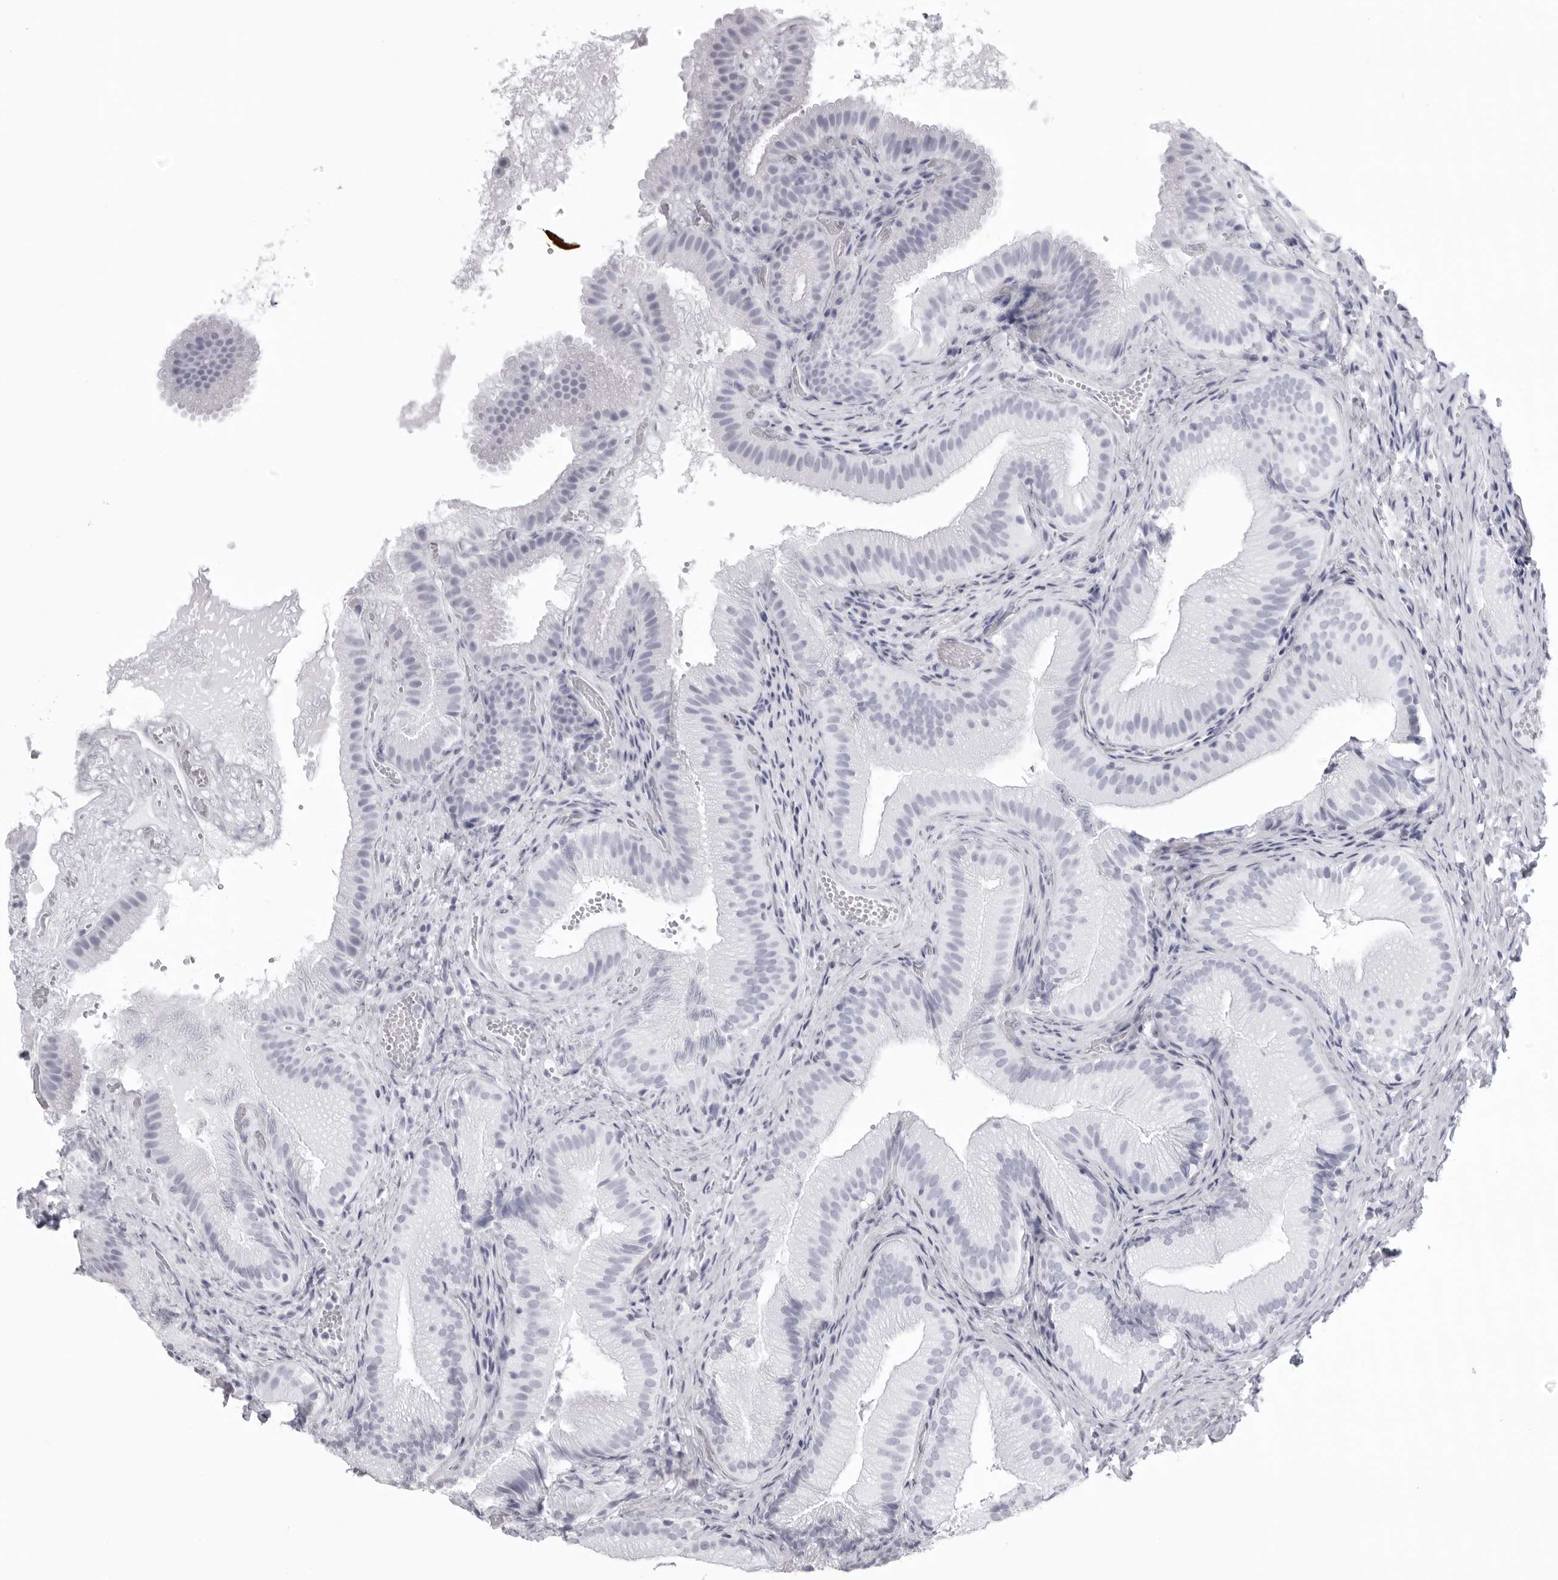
{"staining": {"intensity": "negative", "quantity": "none", "location": "none"}, "tissue": "gallbladder", "cell_type": "Glandular cells", "image_type": "normal", "snomed": [{"axis": "morphology", "description": "Normal tissue, NOS"}, {"axis": "topography", "description": "Gallbladder"}], "caption": "Protein analysis of benign gallbladder reveals no significant positivity in glandular cells.", "gene": "KLK9", "patient": {"sex": "female", "age": 30}}